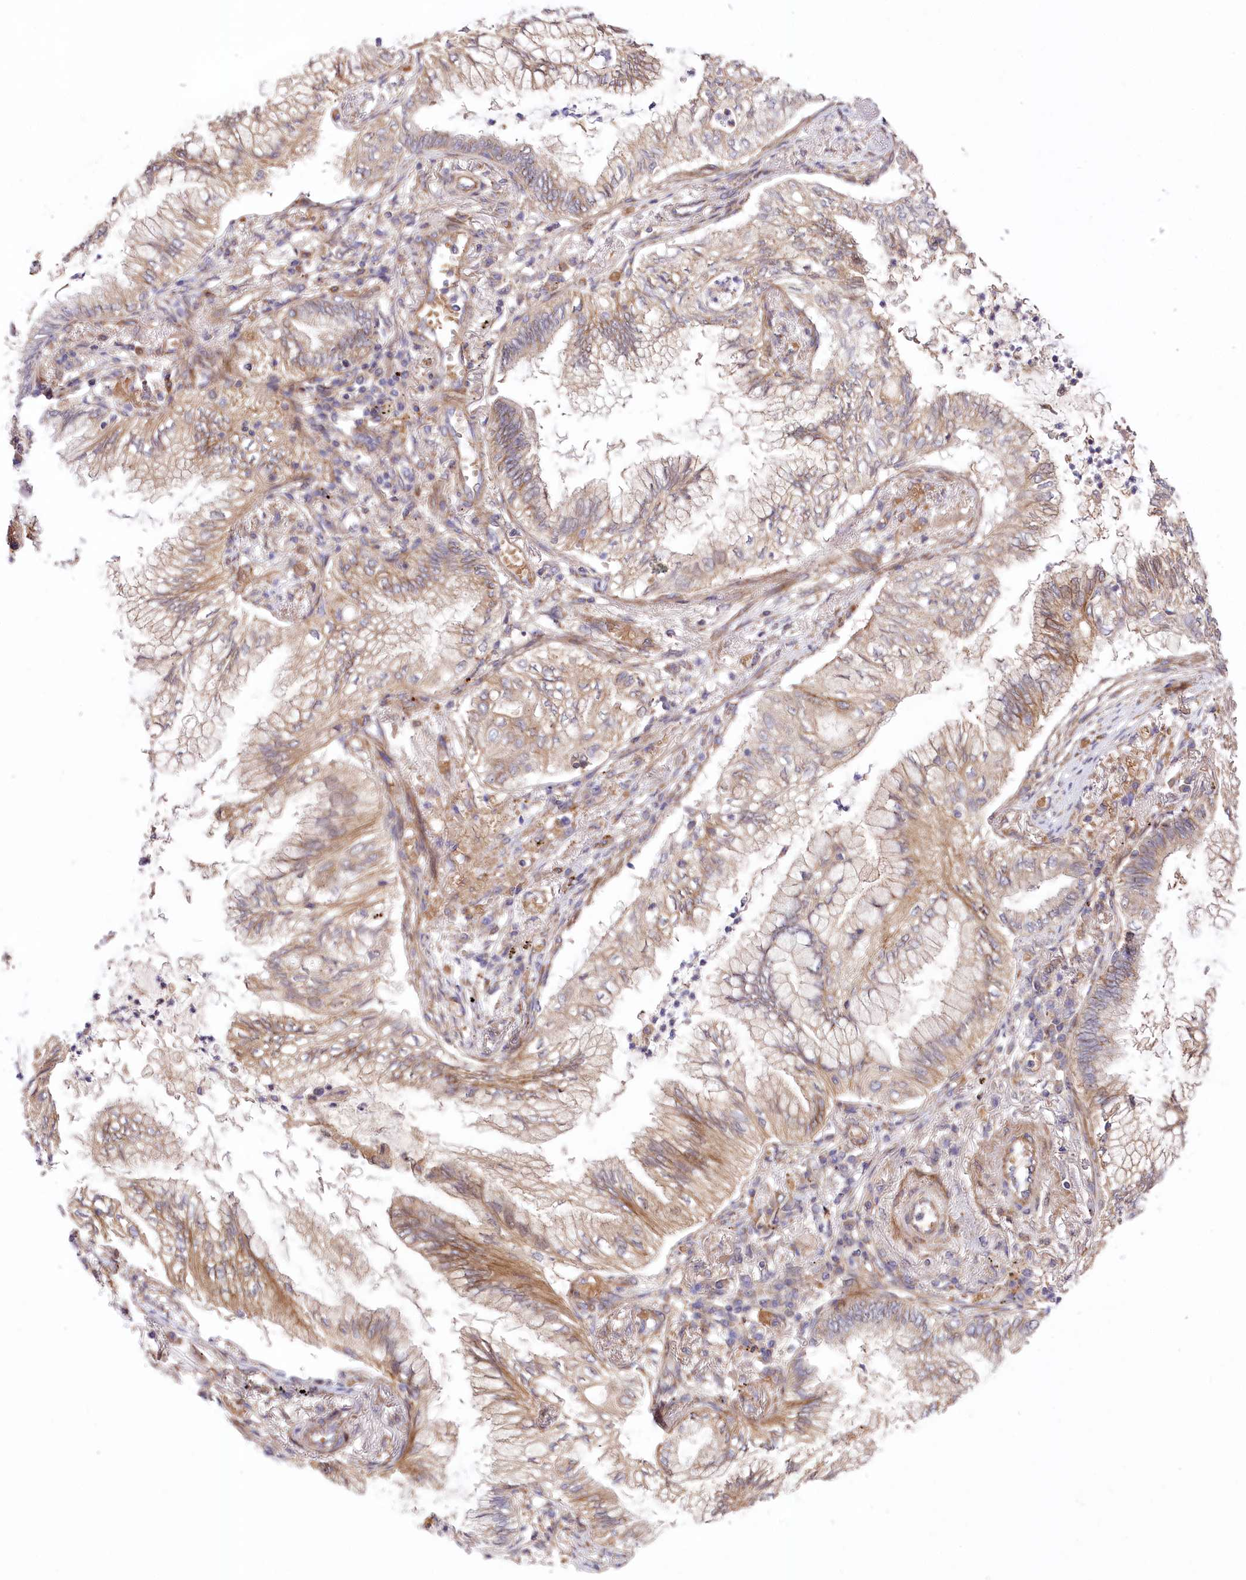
{"staining": {"intensity": "weak", "quantity": "25%-75%", "location": "cytoplasmic/membranous"}, "tissue": "lung cancer", "cell_type": "Tumor cells", "image_type": "cancer", "snomed": [{"axis": "morphology", "description": "Adenocarcinoma, NOS"}, {"axis": "topography", "description": "Lung"}], "caption": "DAB immunohistochemical staining of lung cancer shows weak cytoplasmic/membranous protein staining in approximately 25%-75% of tumor cells.", "gene": "TRUB1", "patient": {"sex": "female", "age": 70}}